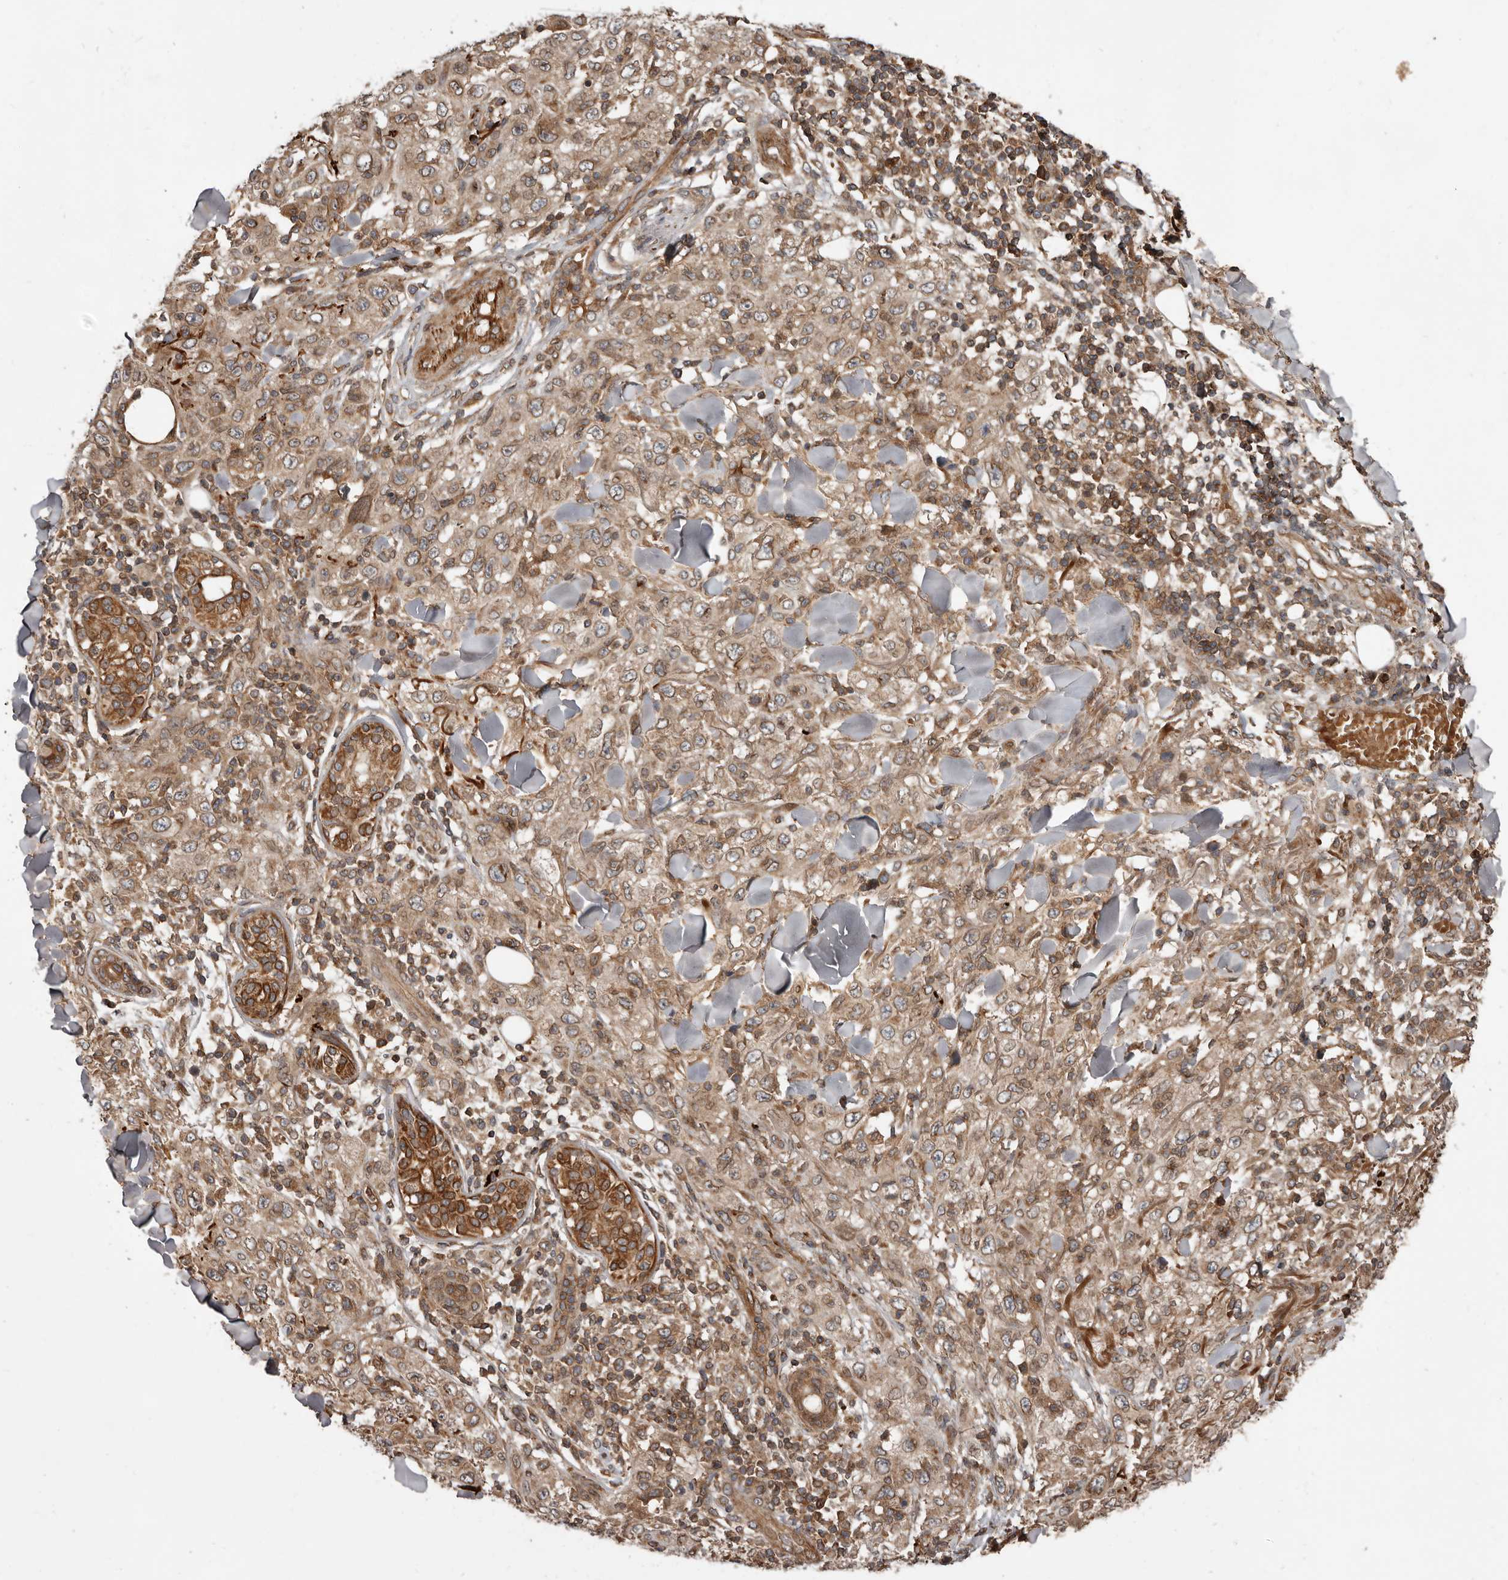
{"staining": {"intensity": "moderate", "quantity": ">75%", "location": "cytoplasmic/membranous"}, "tissue": "skin cancer", "cell_type": "Tumor cells", "image_type": "cancer", "snomed": [{"axis": "morphology", "description": "Squamous cell carcinoma, NOS"}, {"axis": "topography", "description": "Skin"}], "caption": "Squamous cell carcinoma (skin) tissue displays moderate cytoplasmic/membranous expression in approximately >75% of tumor cells (DAB IHC with brightfield microscopy, high magnification).", "gene": "STK36", "patient": {"sex": "female", "age": 88}}